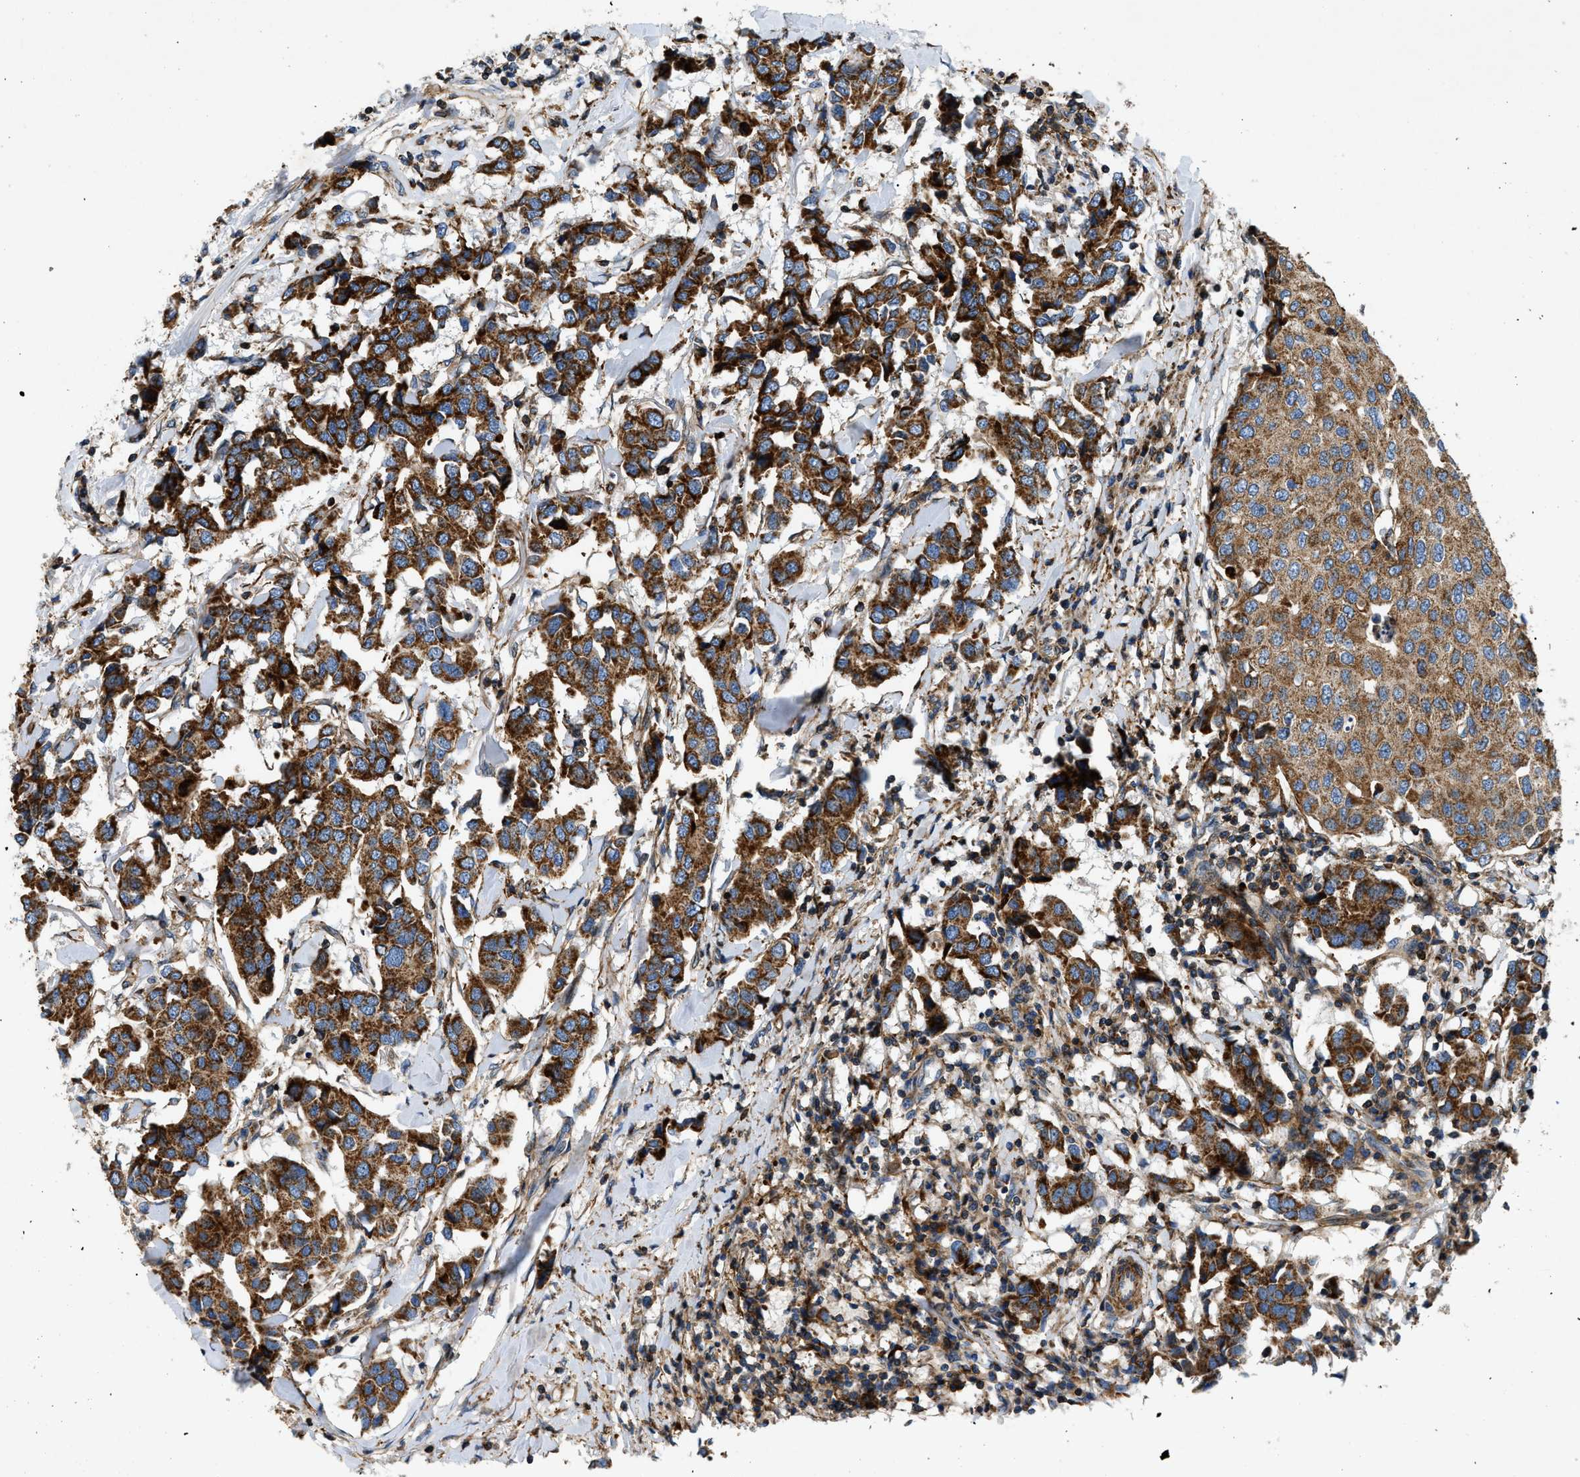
{"staining": {"intensity": "strong", "quantity": ">75%", "location": "cytoplasmic/membranous"}, "tissue": "breast cancer", "cell_type": "Tumor cells", "image_type": "cancer", "snomed": [{"axis": "morphology", "description": "Duct carcinoma"}, {"axis": "topography", "description": "Breast"}], "caption": "About >75% of tumor cells in human breast cancer (invasive ductal carcinoma) display strong cytoplasmic/membranous protein positivity as visualized by brown immunohistochemical staining.", "gene": "DHODH", "patient": {"sex": "female", "age": 80}}